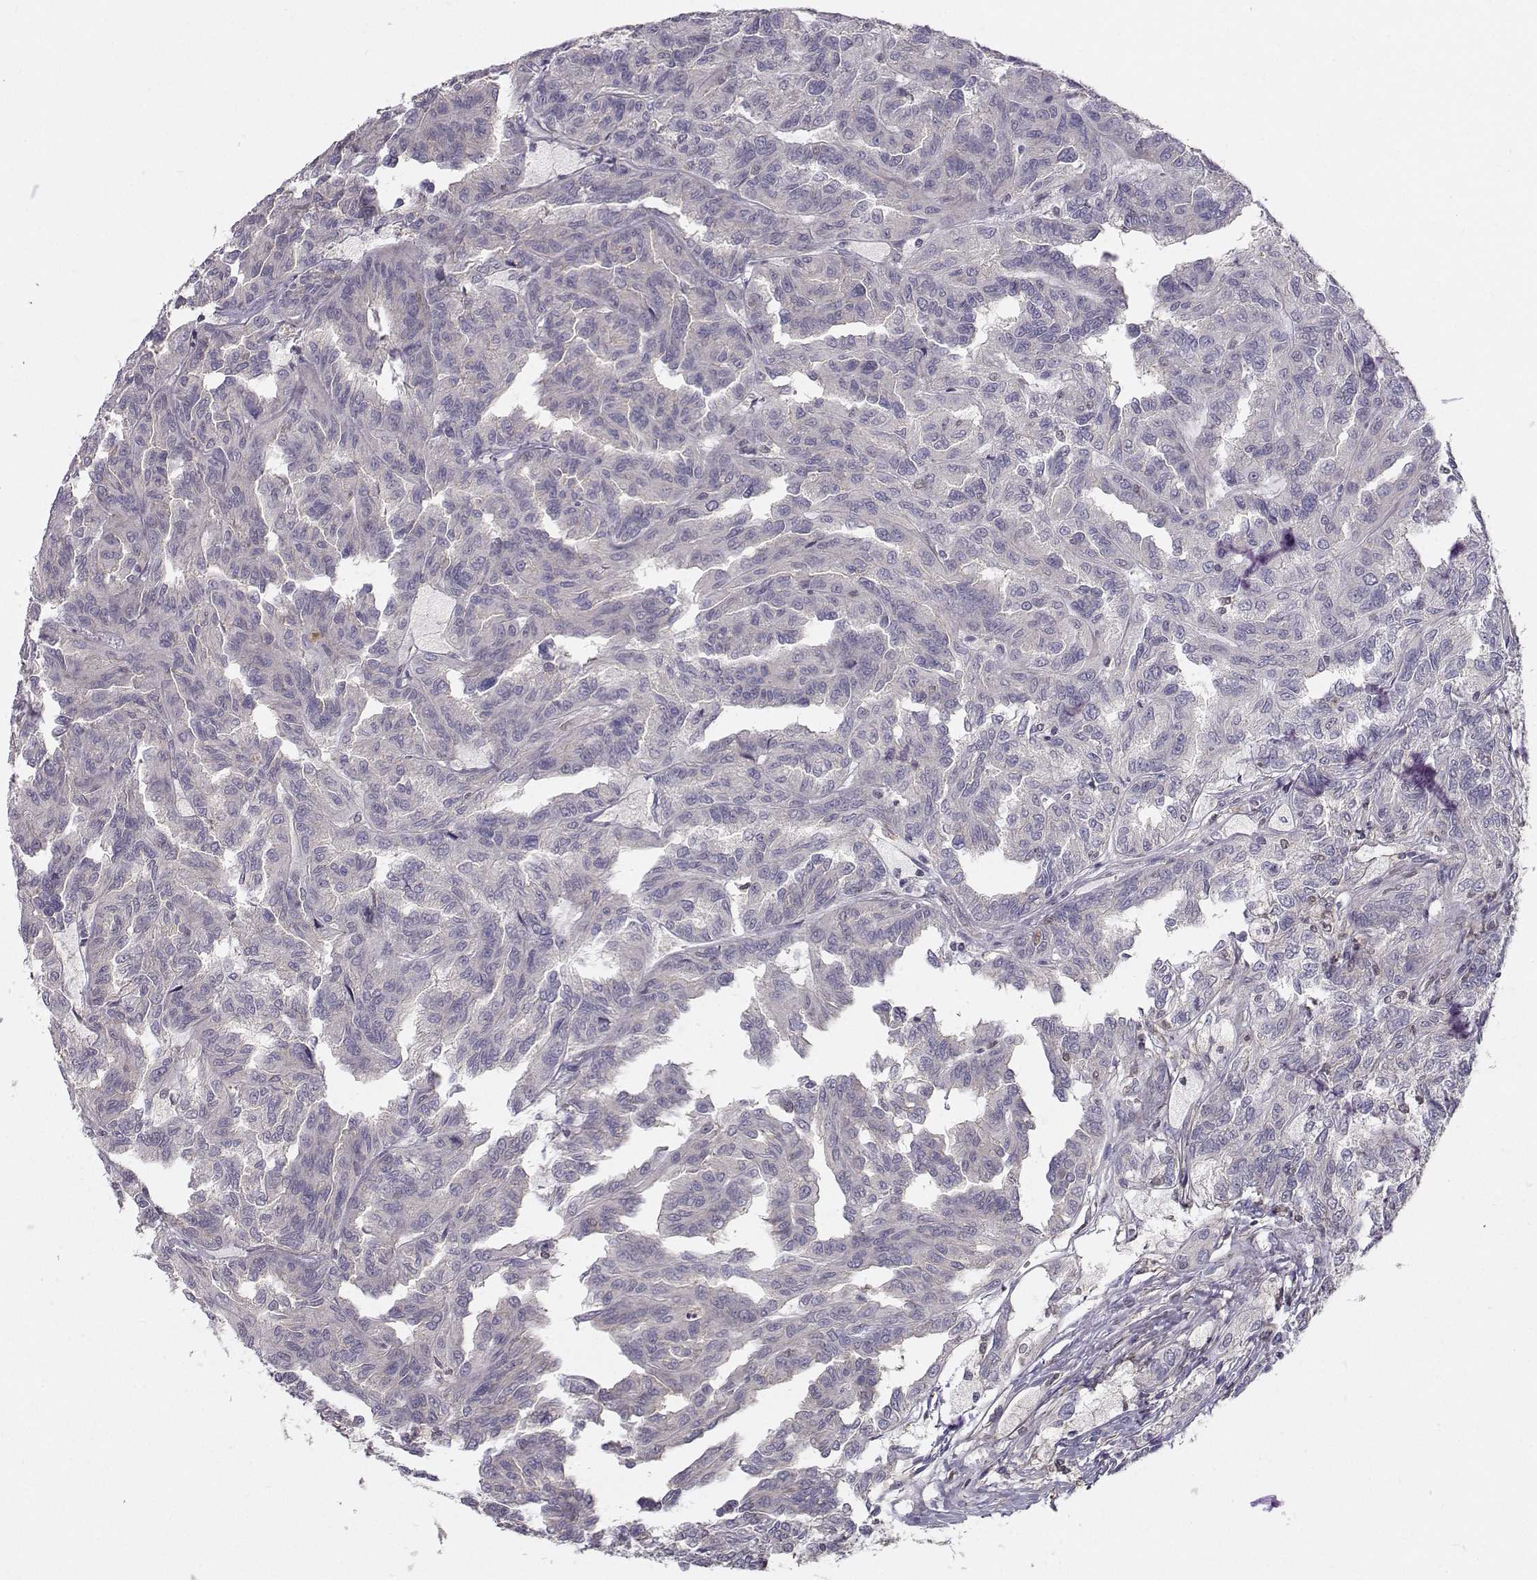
{"staining": {"intensity": "negative", "quantity": "none", "location": "none"}, "tissue": "renal cancer", "cell_type": "Tumor cells", "image_type": "cancer", "snomed": [{"axis": "morphology", "description": "Adenocarcinoma, NOS"}, {"axis": "topography", "description": "Kidney"}], "caption": "A photomicrograph of renal cancer (adenocarcinoma) stained for a protein demonstrates no brown staining in tumor cells.", "gene": "ASB16", "patient": {"sex": "male", "age": 79}}